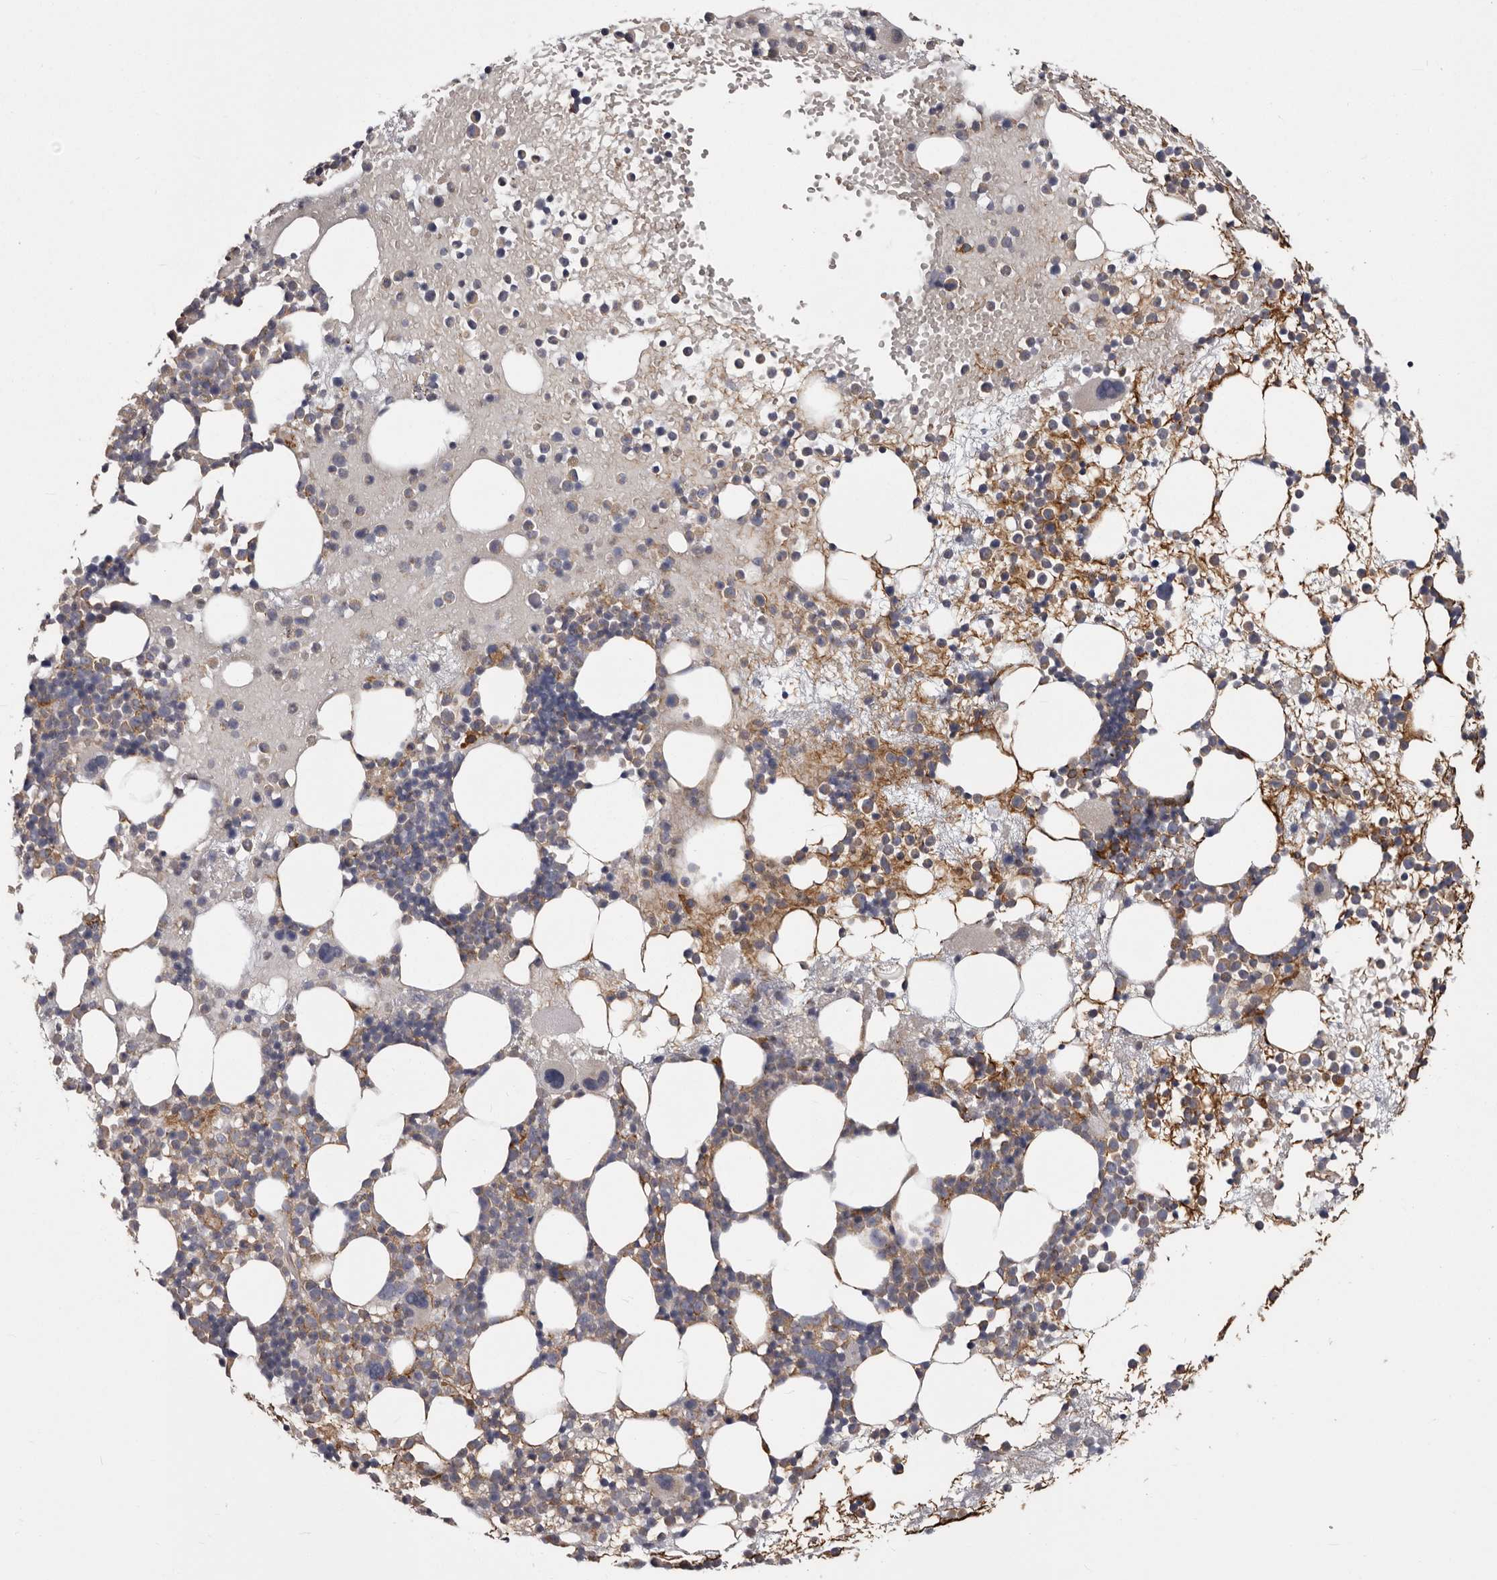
{"staining": {"intensity": "moderate", "quantity": "<25%", "location": "cytoplasmic/membranous"}, "tissue": "bone marrow", "cell_type": "Hematopoietic cells", "image_type": "normal", "snomed": [{"axis": "morphology", "description": "Normal tissue, NOS"}, {"axis": "topography", "description": "Bone marrow"}], "caption": "The micrograph exhibits immunohistochemical staining of normal bone marrow. There is moderate cytoplasmic/membranous expression is appreciated in about <25% of hematopoietic cells.", "gene": "ENAH", "patient": {"sex": "female", "age": 57}}